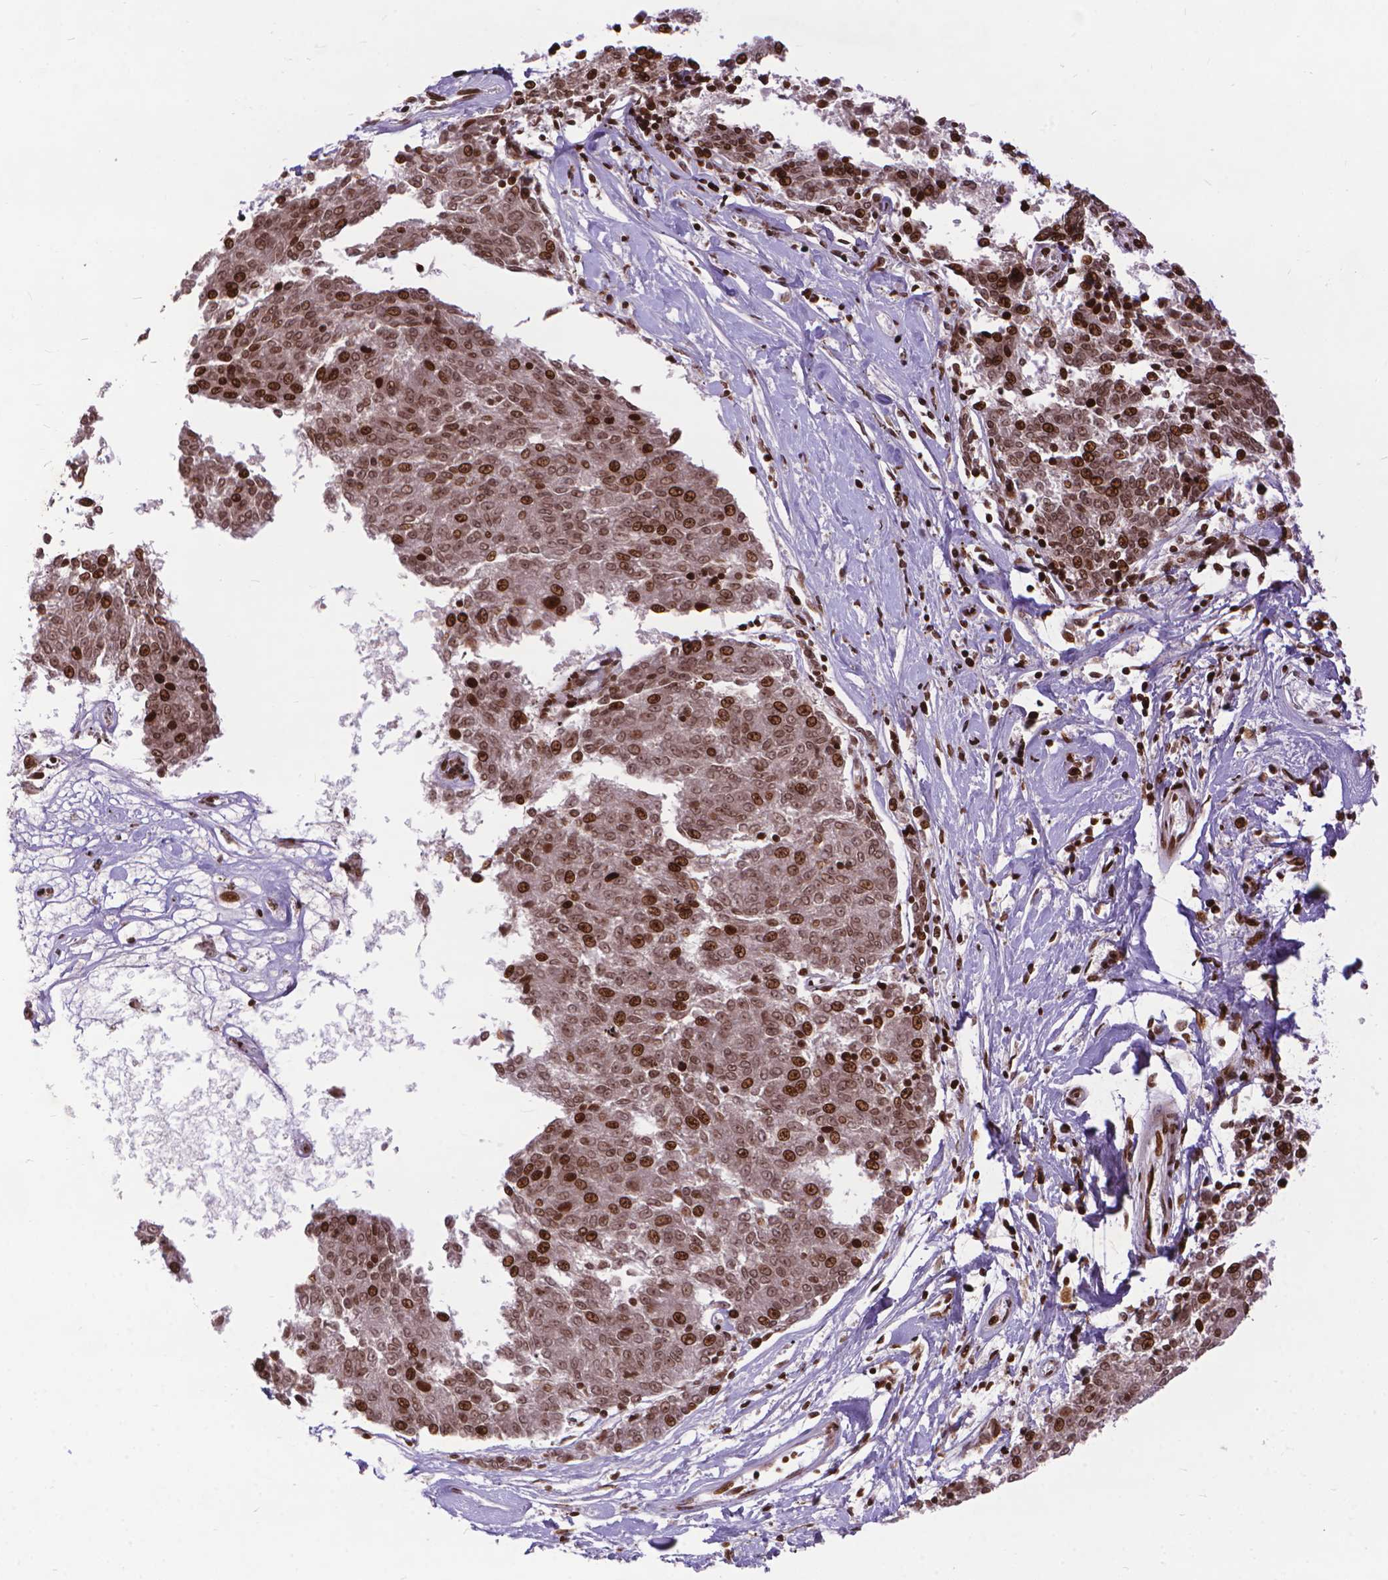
{"staining": {"intensity": "strong", "quantity": "<25%", "location": "nuclear"}, "tissue": "melanoma", "cell_type": "Tumor cells", "image_type": "cancer", "snomed": [{"axis": "morphology", "description": "Malignant melanoma, NOS"}, {"axis": "topography", "description": "Skin"}], "caption": "Melanoma was stained to show a protein in brown. There is medium levels of strong nuclear expression in about <25% of tumor cells.", "gene": "AMER1", "patient": {"sex": "female", "age": 72}}